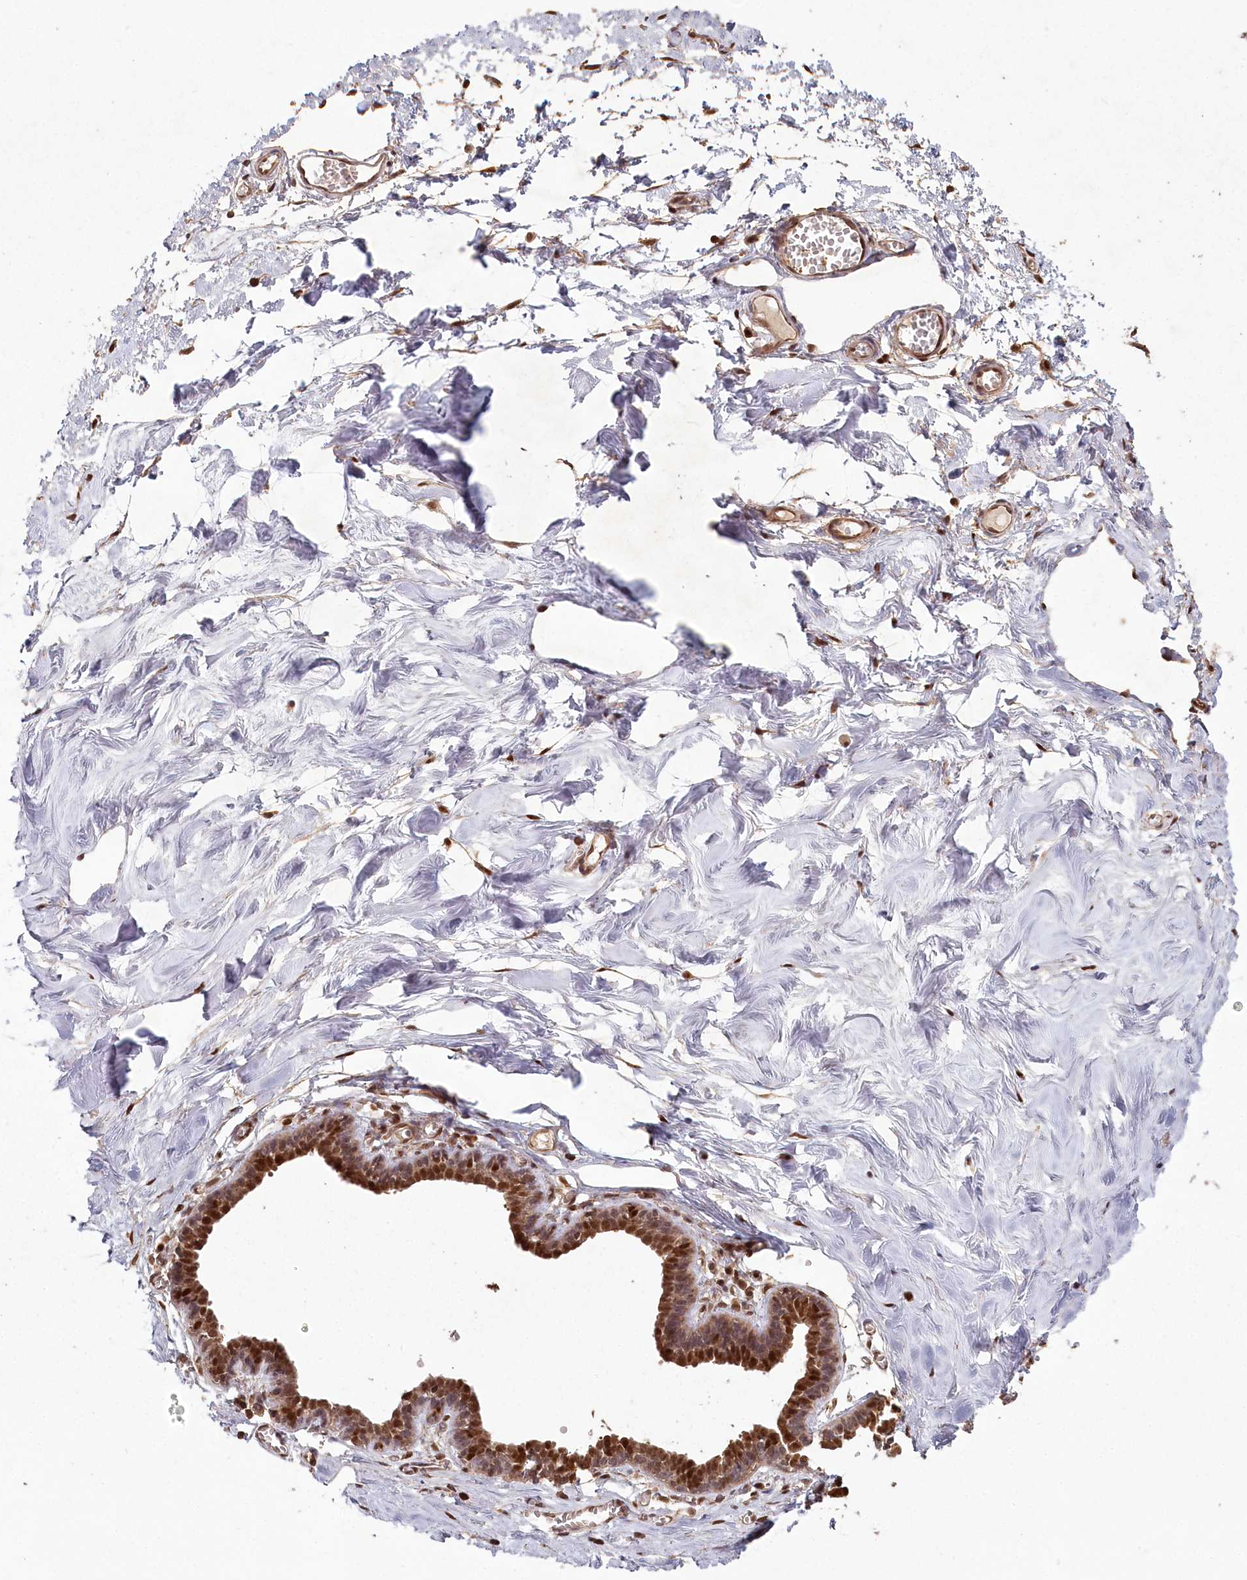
{"staining": {"intensity": "negative", "quantity": "none", "location": "none"}, "tissue": "breast", "cell_type": "Adipocytes", "image_type": "normal", "snomed": [{"axis": "morphology", "description": "Normal tissue, NOS"}, {"axis": "topography", "description": "Breast"}], "caption": "High magnification brightfield microscopy of normal breast stained with DAB (3,3'-diaminobenzidine) (brown) and counterstained with hematoxylin (blue): adipocytes show no significant expression.", "gene": "MICU1", "patient": {"sex": "female", "age": 27}}